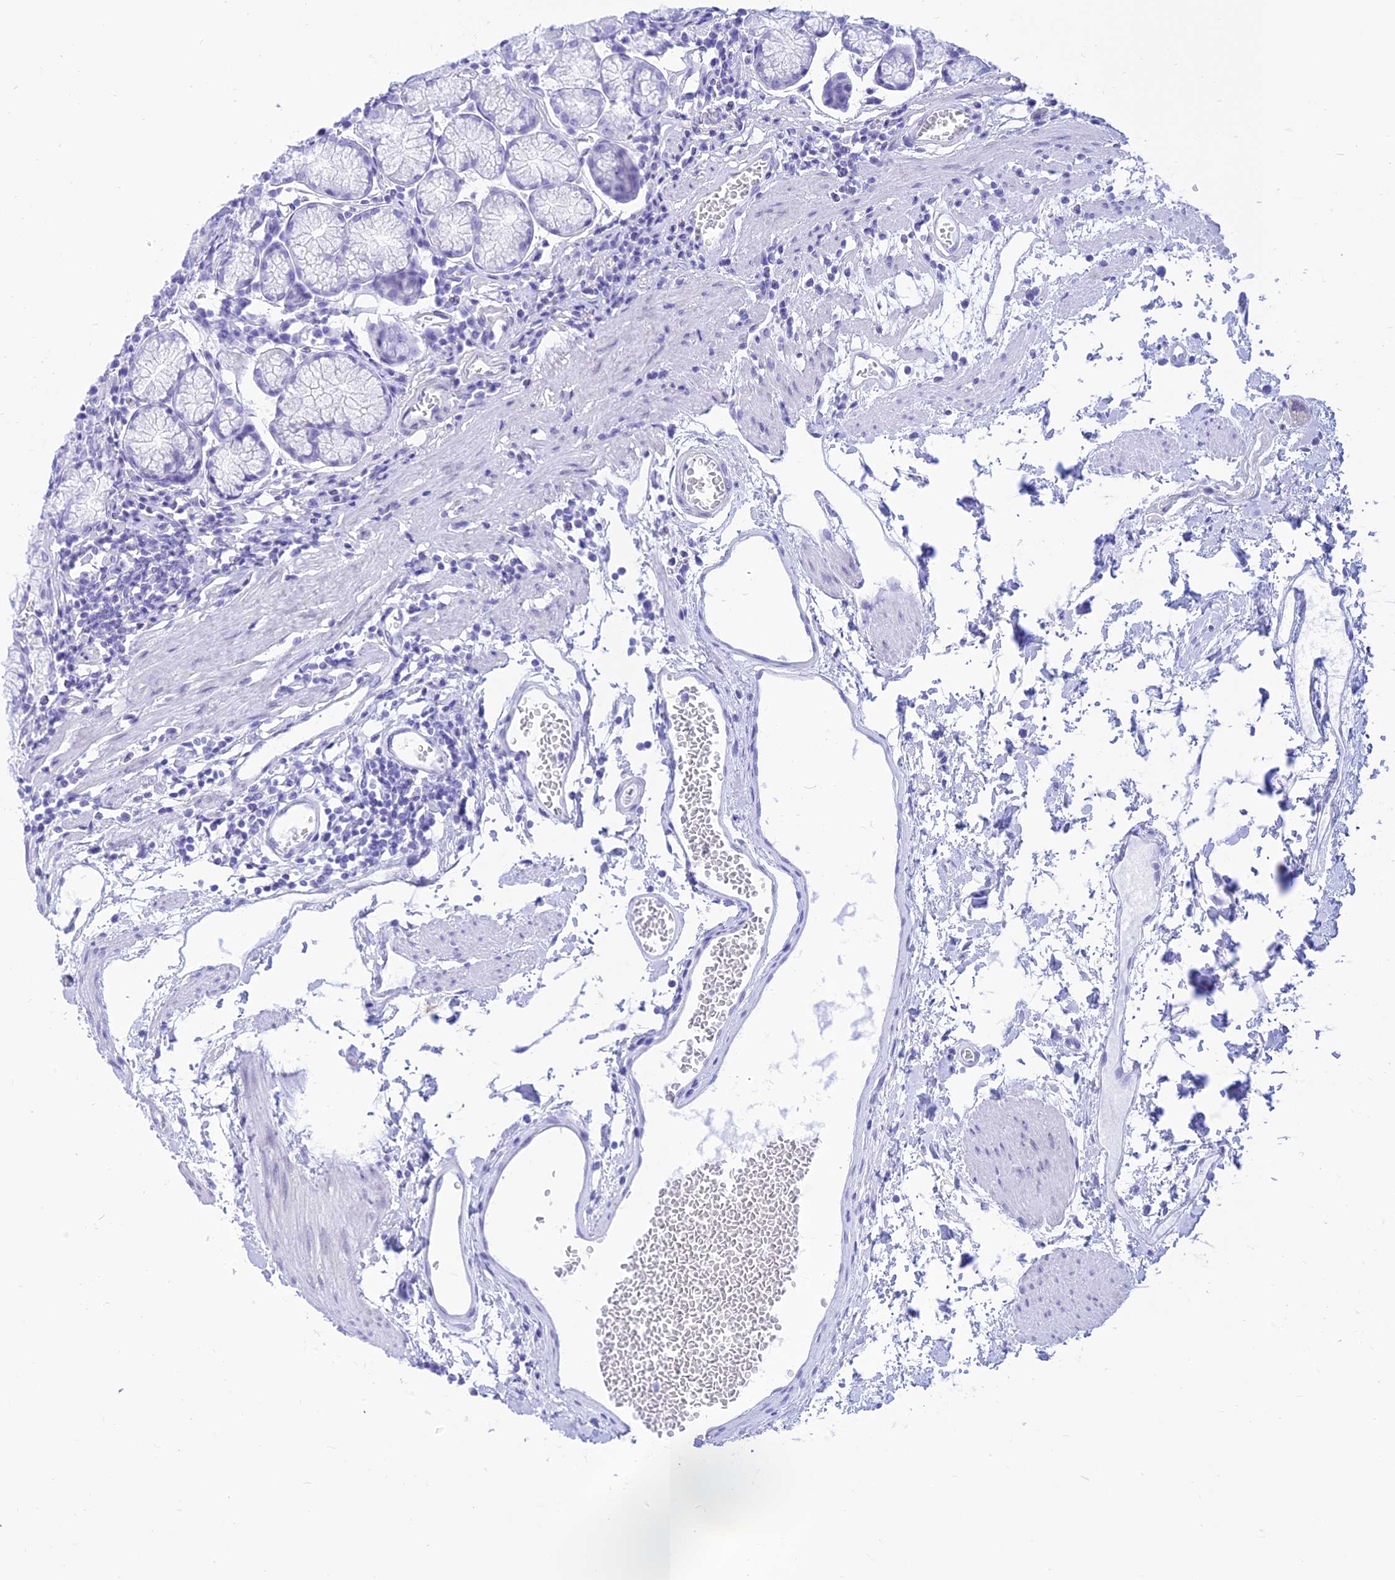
{"staining": {"intensity": "negative", "quantity": "none", "location": "none"}, "tissue": "stomach", "cell_type": "Glandular cells", "image_type": "normal", "snomed": [{"axis": "morphology", "description": "Normal tissue, NOS"}, {"axis": "topography", "description": "Stomach"}], "caption": "IHC photomicrograph of normal stomach: human stomach stained with DAB (3,3'-diaminobenzidine) demonstrates no significant protein staining in glandular cells.", "gene": "PRNP", "patient": {"sex": "male", "age": 55}}